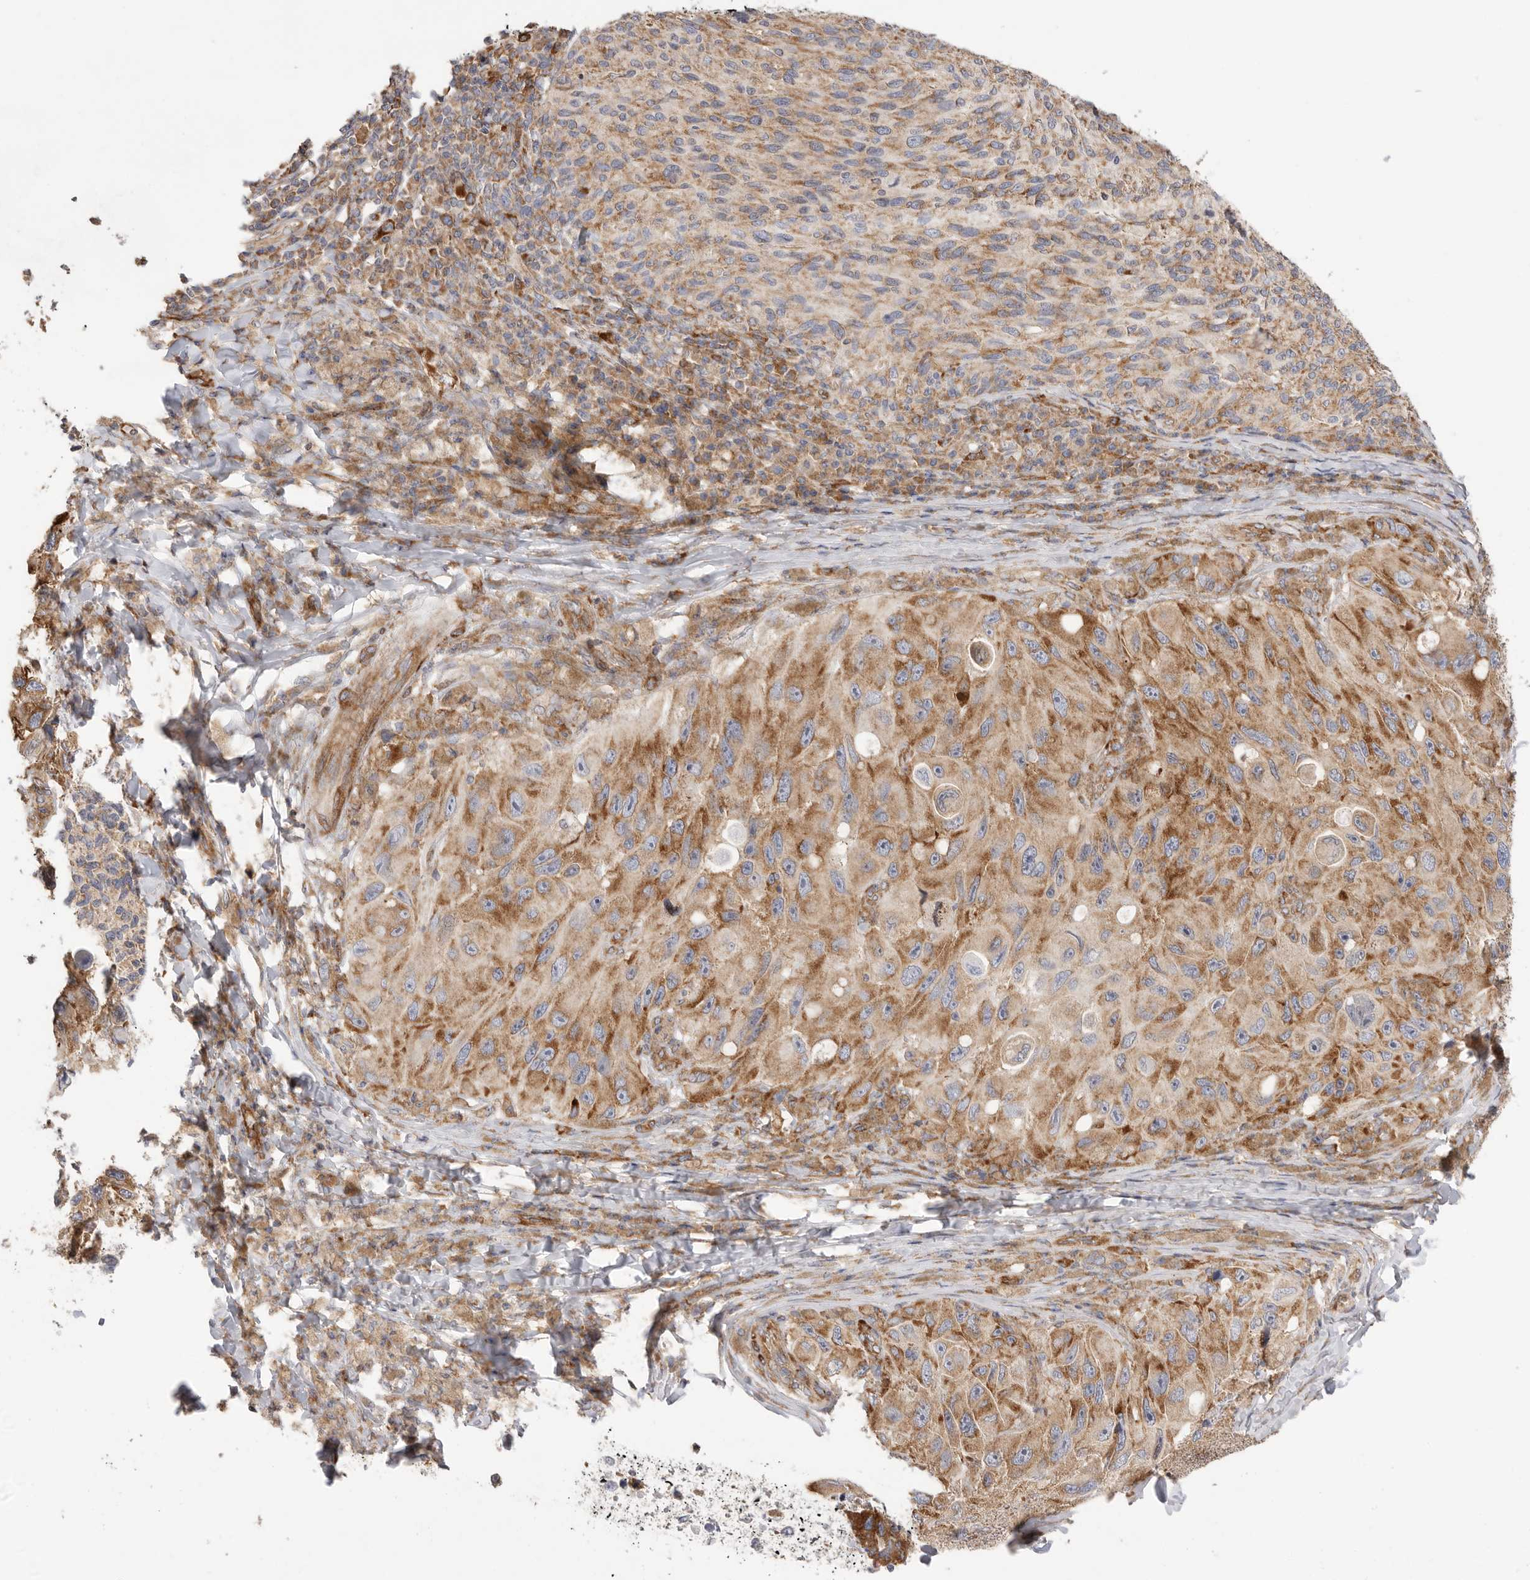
{"staining": {"intensity": "moderate", "quantity": ">75%", "location": "cytoplasmic/membranous"}, "tissue": "melanoma", "cell_type": "Tumor cells", "image_type": "cancer", "snomed": [{"axis": "morphology", "description": "Malignant melanoma, NOS"}, {"axis": "topography", "description": "Skin"}], "caption": "DAB immunohistochemical staining of human malignant melanoma demonstrates moderate cytoplasmic/membranous protein expression in about >75% of tumor cells. Ihc stains the protein in brown and the nuclei are stained blue.", "gene": "SERBP1", "patient": {"sex": "female", "age": 73}}